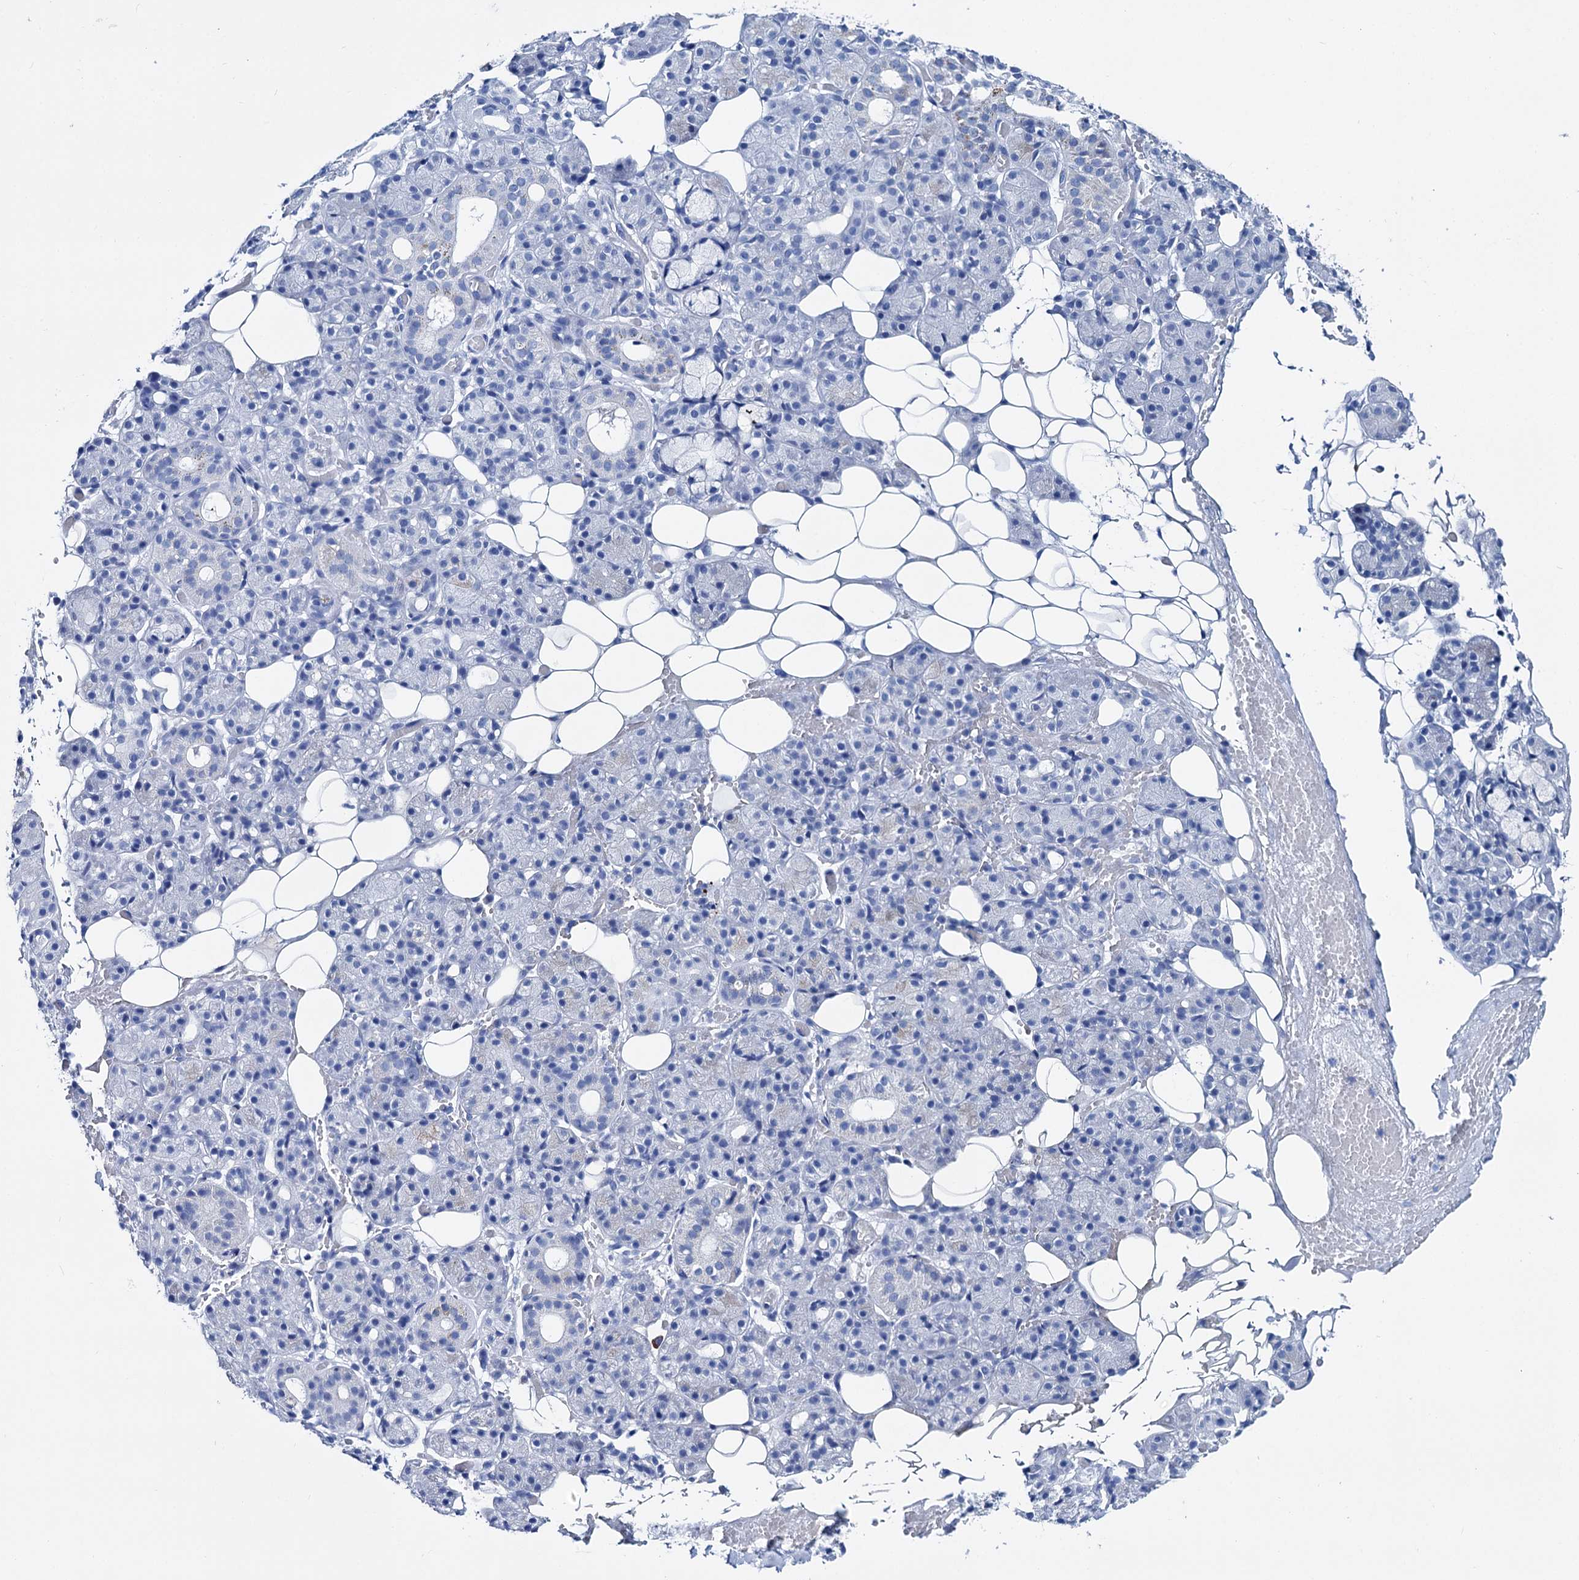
{"staining": {"intensity": "negative", "quantity": "none", "location": "none"}, "tissue": "salivary gland", "cell_type": "Glandular cells", "image_type": "normal", "snomed": [{"axis": "morphology", "description": "Normal tissue, NOS"}, {"axis": "topography", "description": "Salivary gland"}], "caption": "The photomicrograph displays no significant expression in glandular cells of salivary gland.", "gene": "BRINP1", "patient": {"sex": "male", "age": 63}}